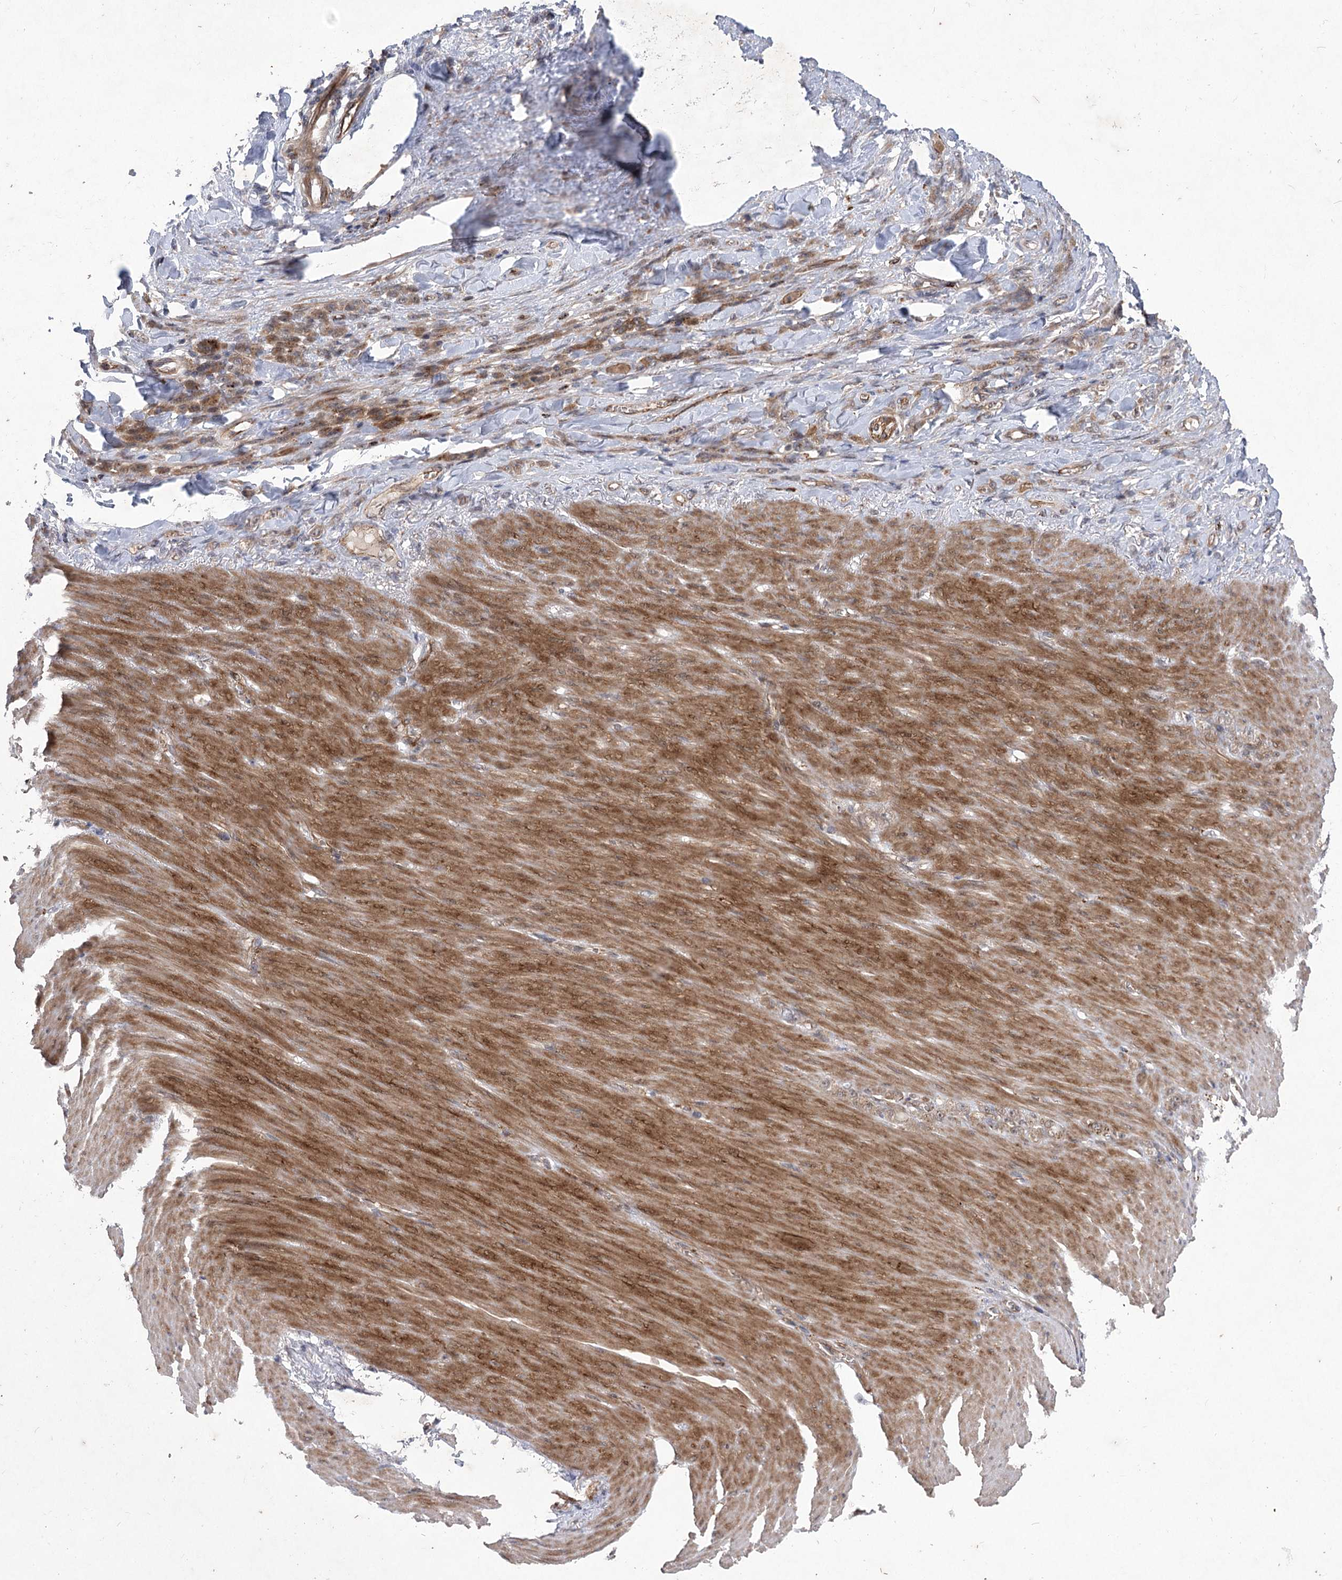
{"staining": {"intensity": "moderate", "quantity": ">75%", "location": "cytoplasmic/membranous"}, "tissue": "stomach cancer", "cell_type": "Tumor cells", "image_type": "cancer", "snomed": [{"axis": "morphology", "description": "Normal tissue, NOS"}, {"axis": "morphology", "description": "Adenocarcinoma, NOS"}, {"axis": "topography", "description": "Stomach"}], "caption": "IHC (DAB) staining of human stomach adenocarcinoma reveals moderate cytoplasmic/membranous protein expression in approximately >75% of tumor cells.", "gene": "METTL24", "patient": {"sex": "male", "age": 82}}